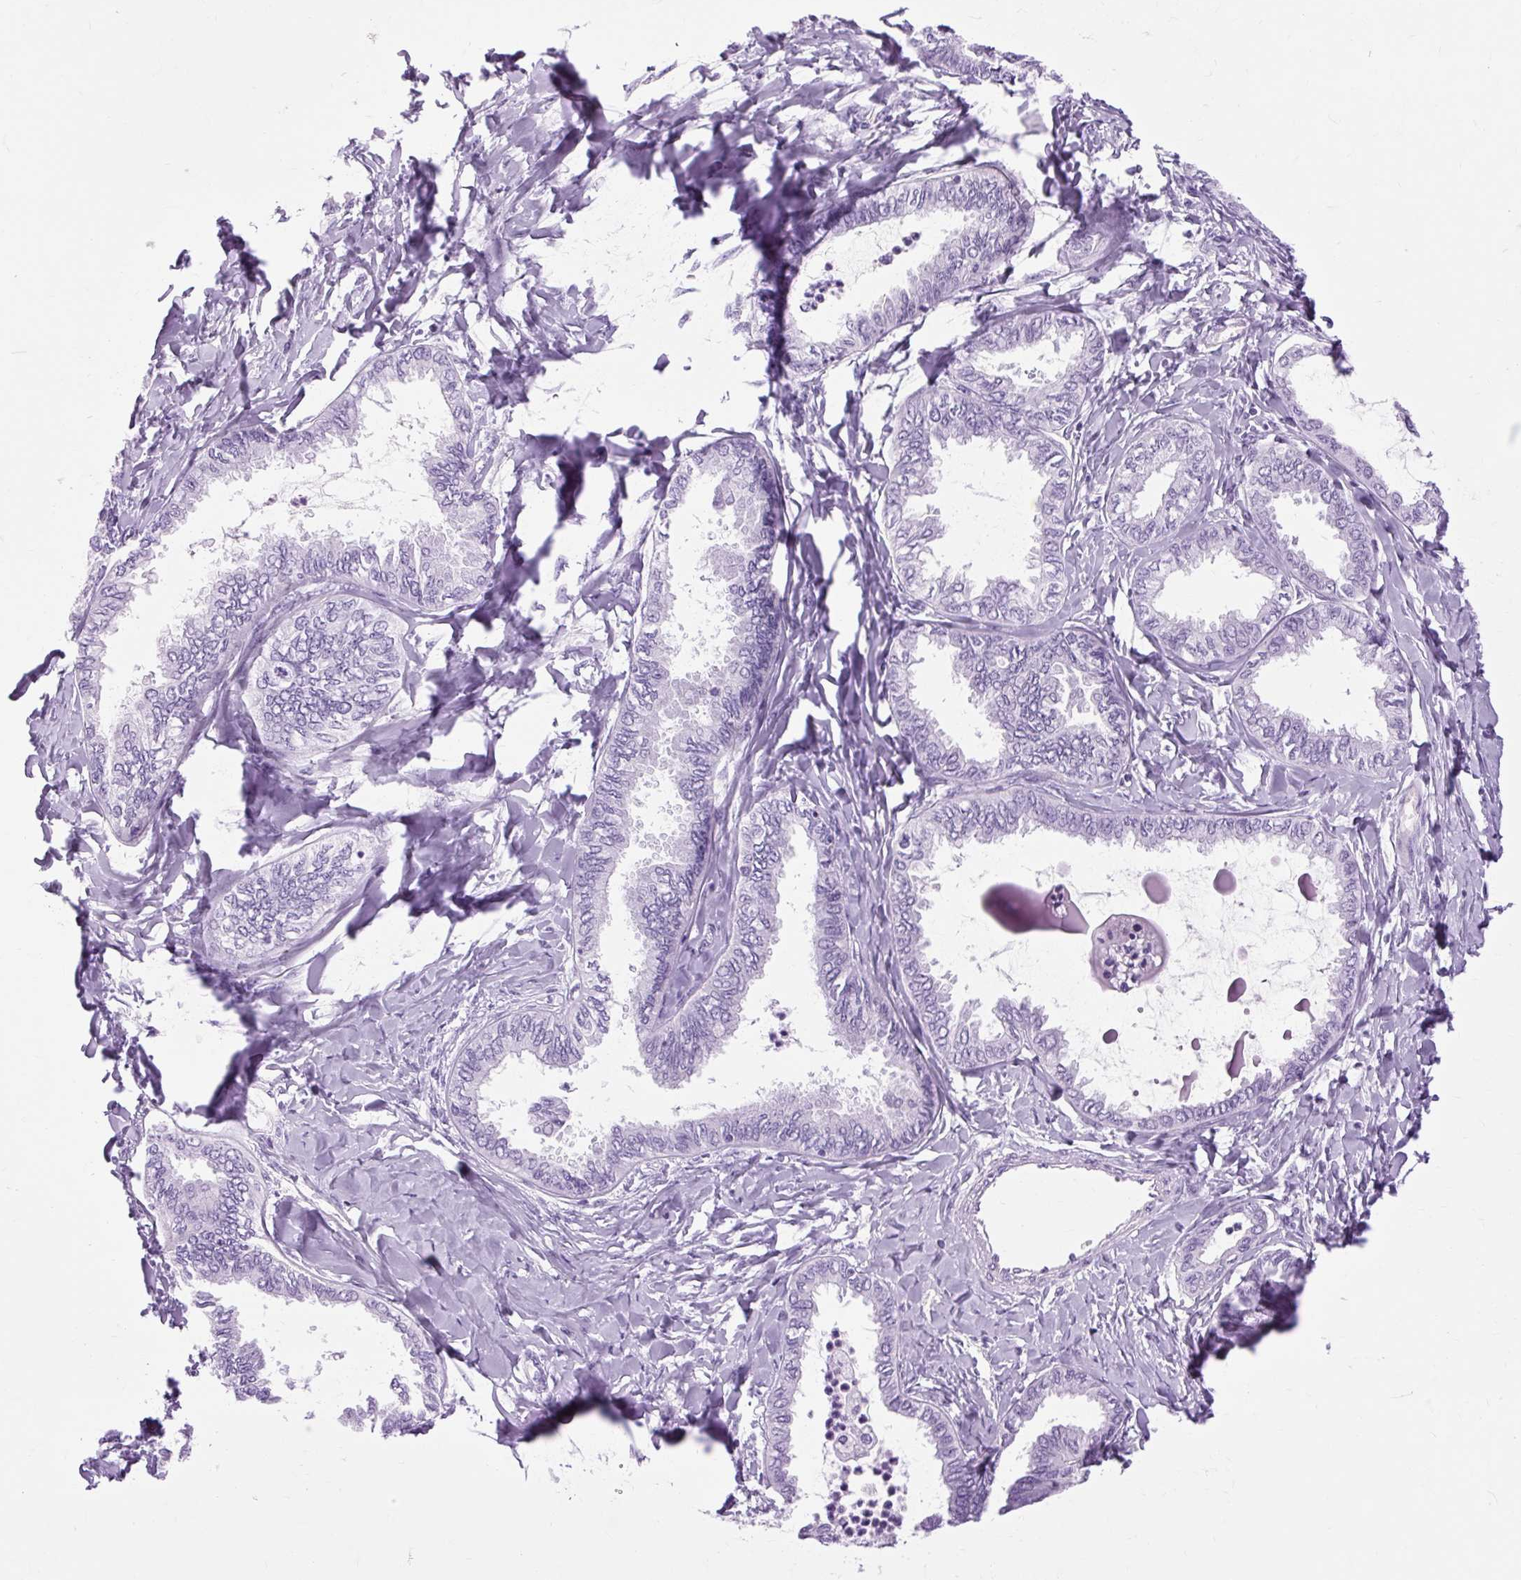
{"staining": {"intensity": "negative", "quantity": "none", "location": "none"}, "tissue": "ovarian cancer", "cell_type": "Tumor cells", "image_type": "cancer", "snomed": [{"axis": "morphology", "description": "Carcinoma, endometroid"}, {"axis": "topography", "description": "Ovary"}], "caption": "Human ovarian endometroid carcinoma stained for a protein using immunohistochemistry reveals no positivity in tumor cells.", "gene": "OOEP", "patient": {"sex": "female", "age": 70}}